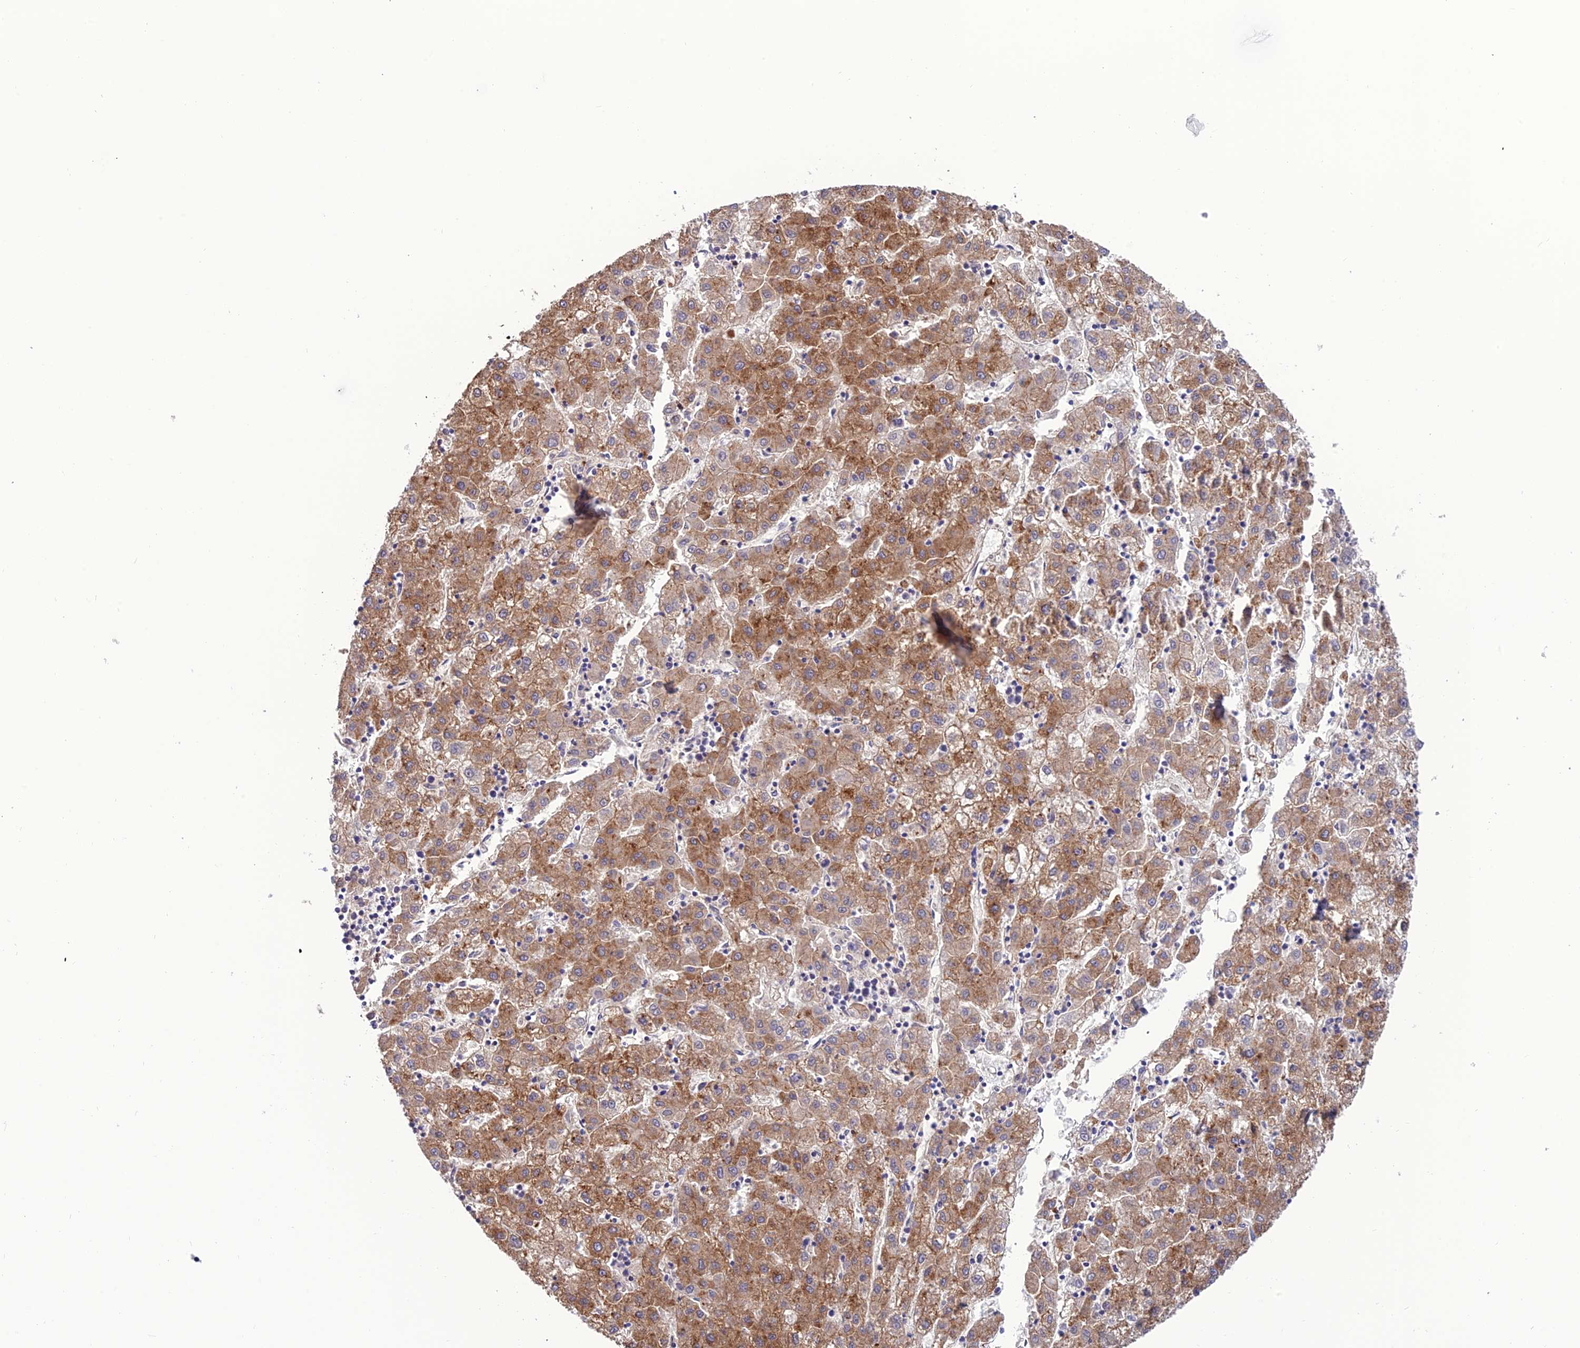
{"staining": {"intensity": "moderate", "quantity": ">75%", "location": "cytoplasmic/membranous"}, "tissue": "liver cancer", "cell_type": "Tumor cells", "image_type": "cancer", "snomed": [{"axis": "morphology", "description": "Carcinoma, Hepatocellular, NOS"}, {"axis": "topography", "description": "Liver"}], "caption": "About >75% of tumor cells in liver cancer (hepatocellular carcinoma) exhibit moderate cytoplasmic/membranous protein expression as visualized by brown immunohistochemical staining.", "gene": "REX1BD", "patient": {"sex": "male", "age": 72}}